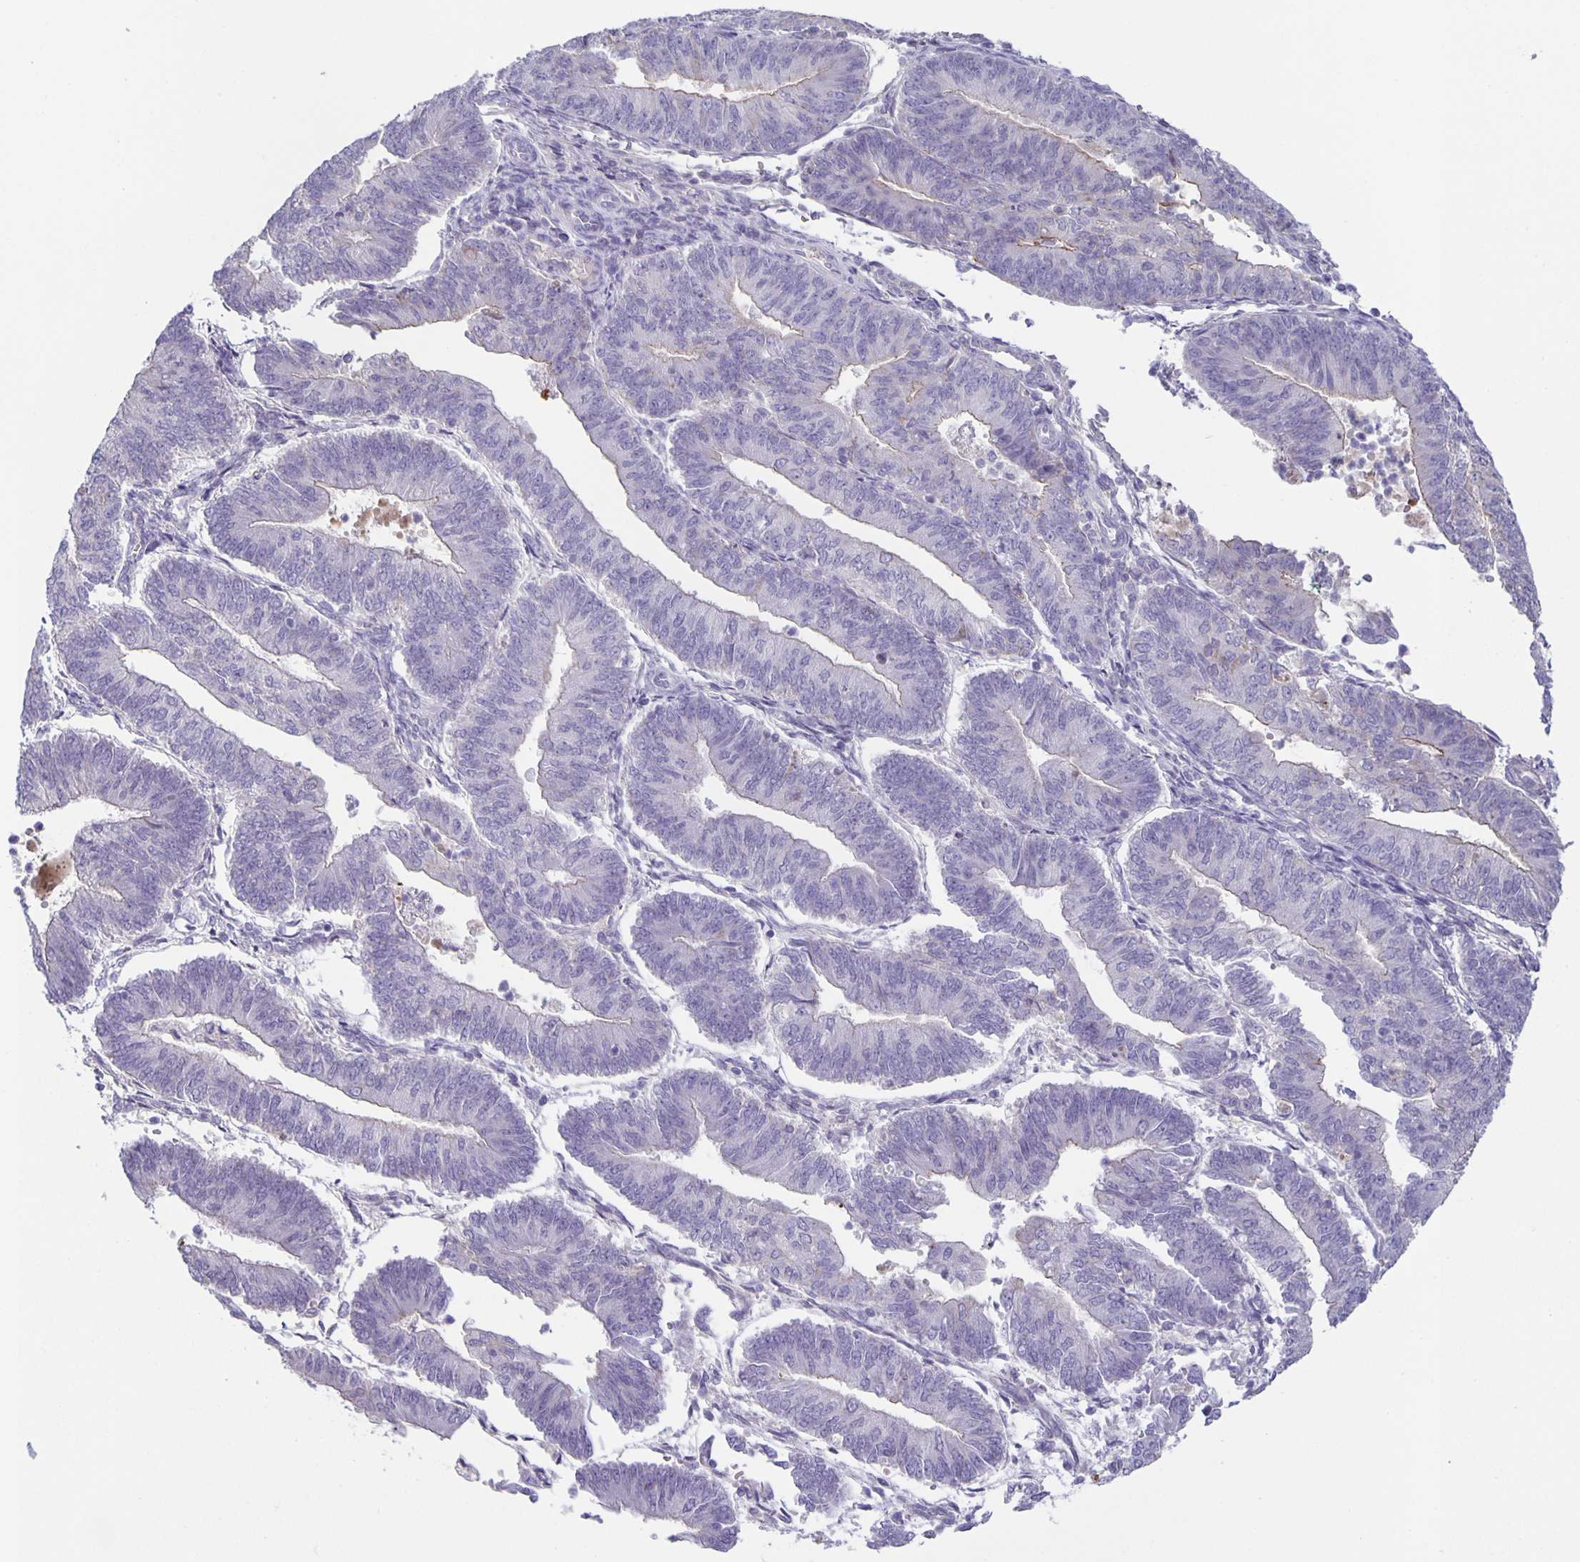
{"staining": {"intensity": "negative", "quantity": "none", "location": "none"}, "tissue": "endometrial cancer", "cell_type": "Tumor cells", "image_type": "cancer", "snomed": [{"axis": "morphology", "description": "Adenocarcinoma, NOS"}, {"axis": "topography", "description": "Endometrium"}], "caption": "This is a image of immunohistochemistry staining of adenocarcinoma (endometrial), which shows no expression in tumor cells.", "gene": "PTPN3", "patient": {"sex": "female", "age": 65}}